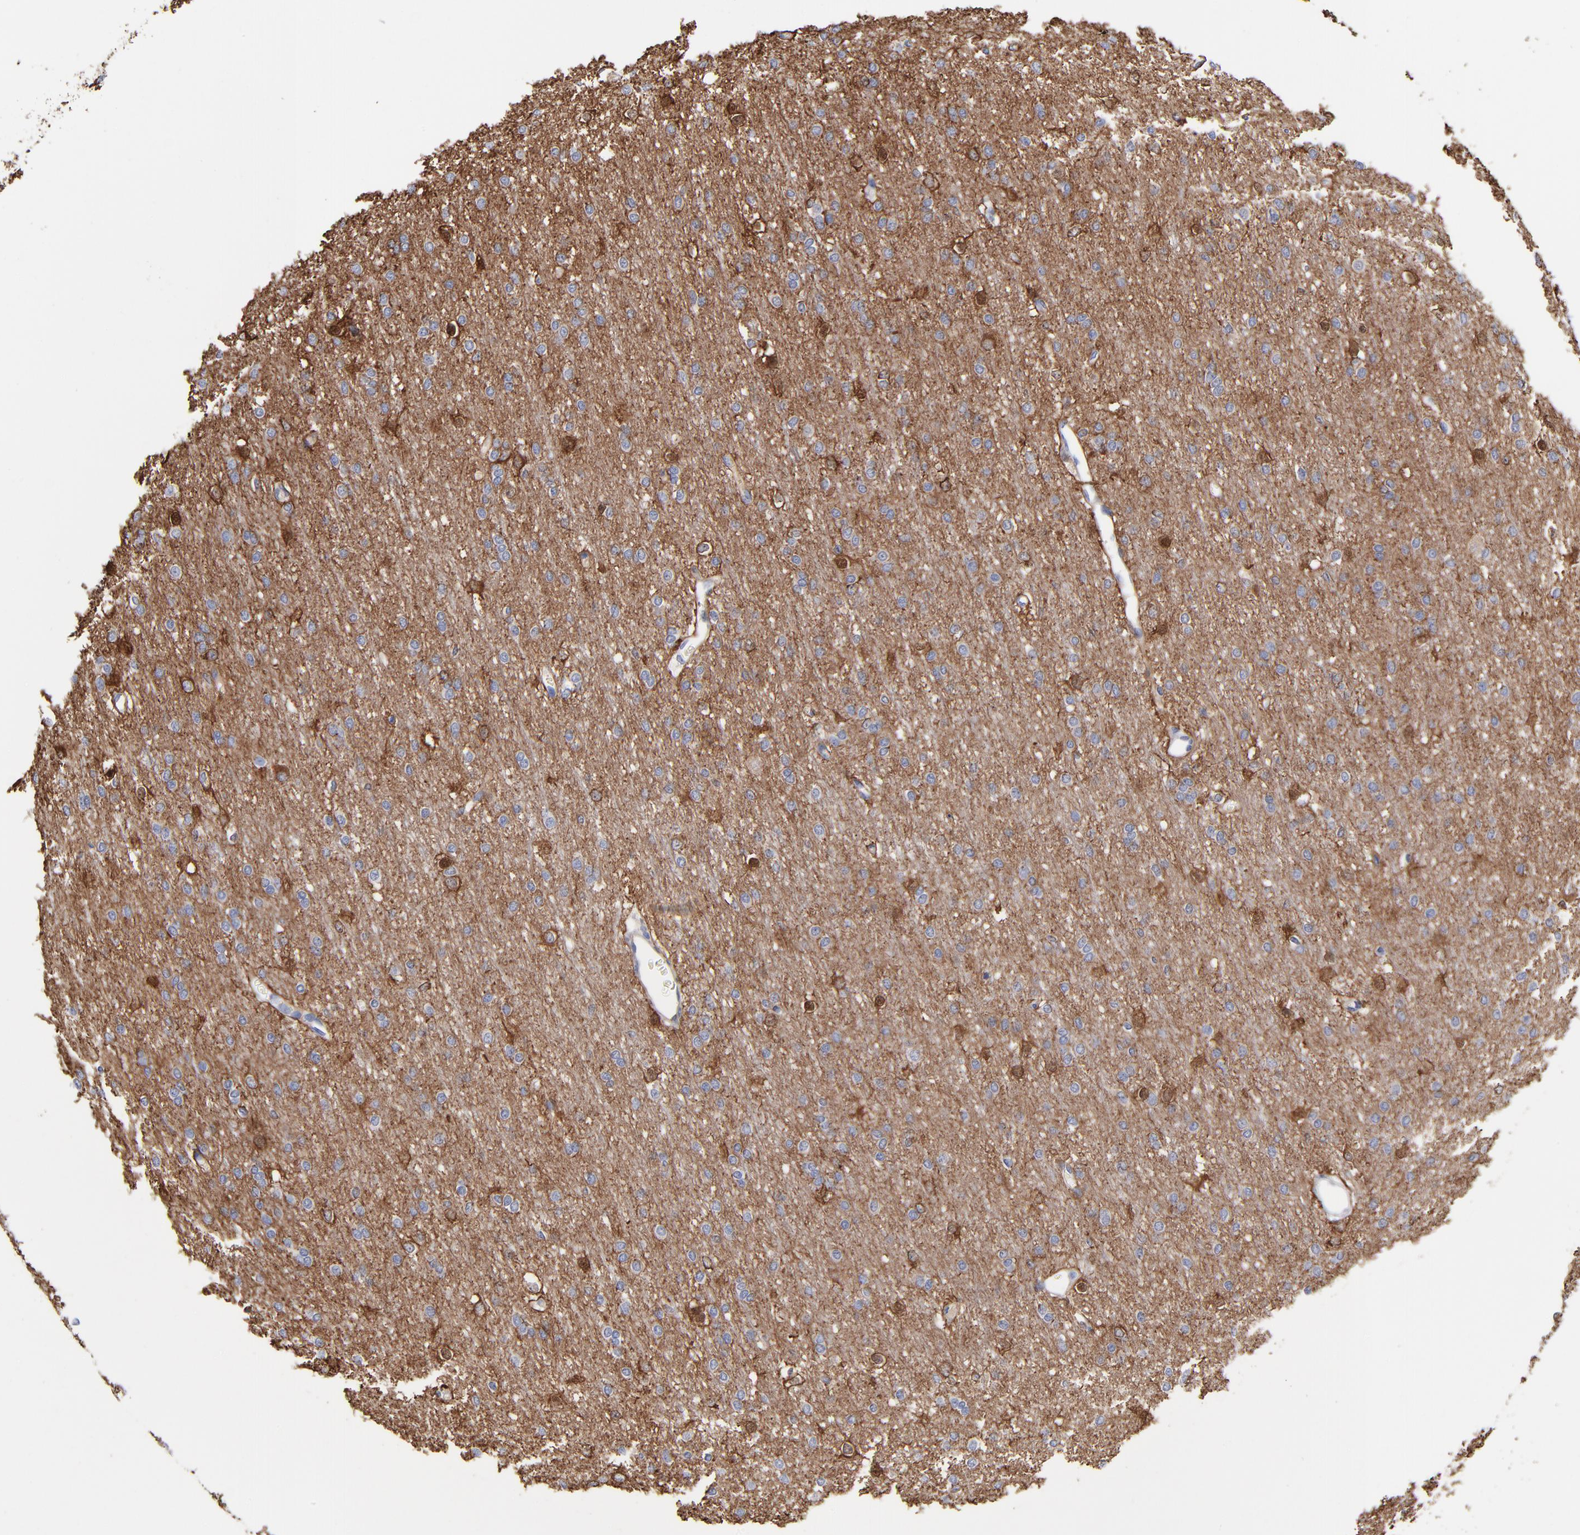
{"staining": {"intensity": "negative", "quantity": "none", "location": "none"}, "tissue": "cerebral cortex", "cell_type": "Endothelial cells", "image_type": "normal", "snomed": [{"axis": "morphology", "description": "Normal tissue, NOS"}, {"axis": "morphology", "description": "Inflammation, NOS"}, {"axis": "topography", "description": "Cerebral cortex"}], "caption": "An immunohistochemistry histopathology image of unremarkable cerebral cortex is shown. There is no staining in endothelial cells of cerebral cortex. Brightfield microscopy of immunohistochemistry stained with DAB (brown) and hematoxylin (blue), captured at high magnification.", "gene": "CILP", "patient": {"sex": "male", "age": 6}}